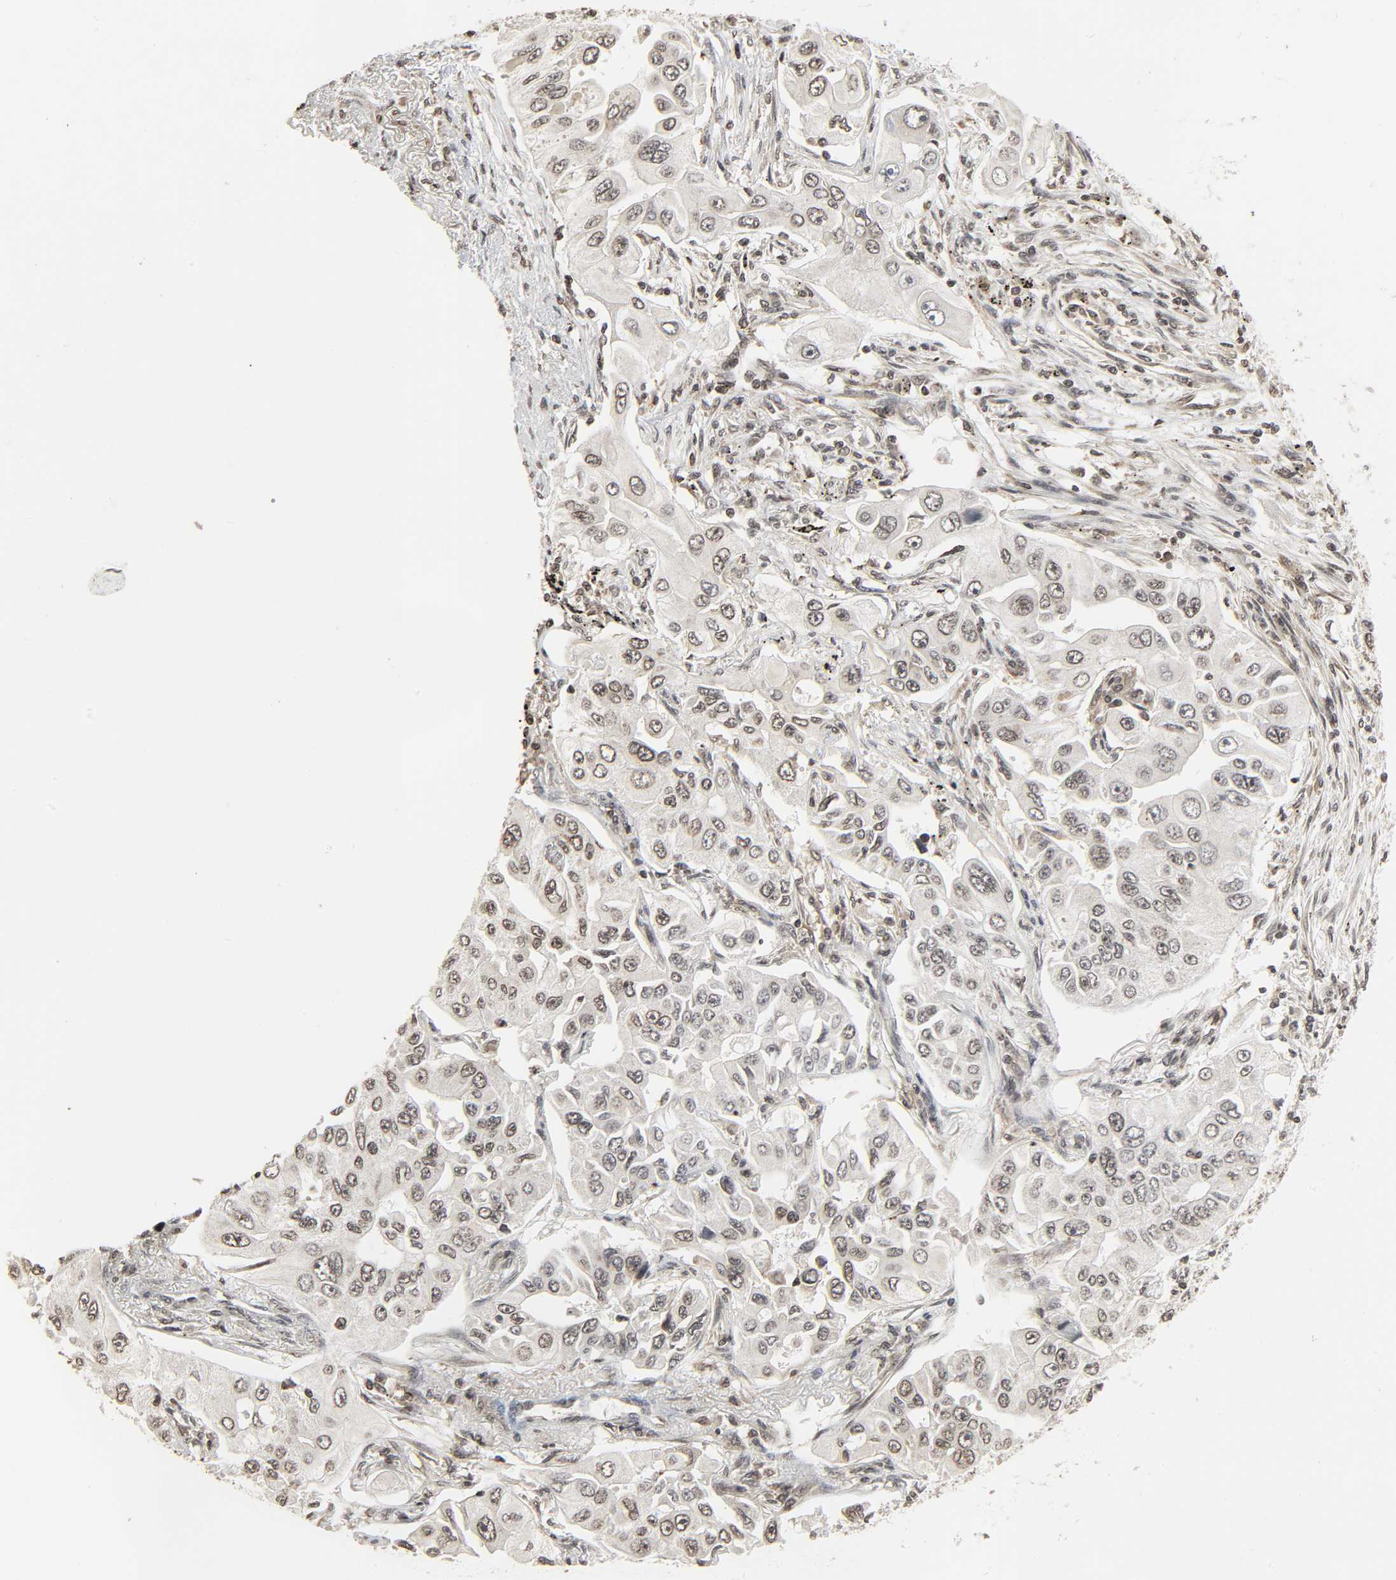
{"staining": {"intensity": "weak", "quantity": "25%-75%", "location": "cytoplasmic/membranous,nuclear"}, "tissue": "lung cancer", "cell_type": "Tumor cells", "image_type": "cancer", "snomed": [{"axis": "morphology", "description": "Adenocarcinoma, NOS"}, {"axis": "topography", "description": "Lung"}], "caption": "Lung cancer stained for a protein (brown) demonstrates weak cytoplasmic/membranous and nuclear positive expression in about 25%-75% of tumor cells.", "gene": "XRCC1", "patient": {"sex": "male", "age": 84}}